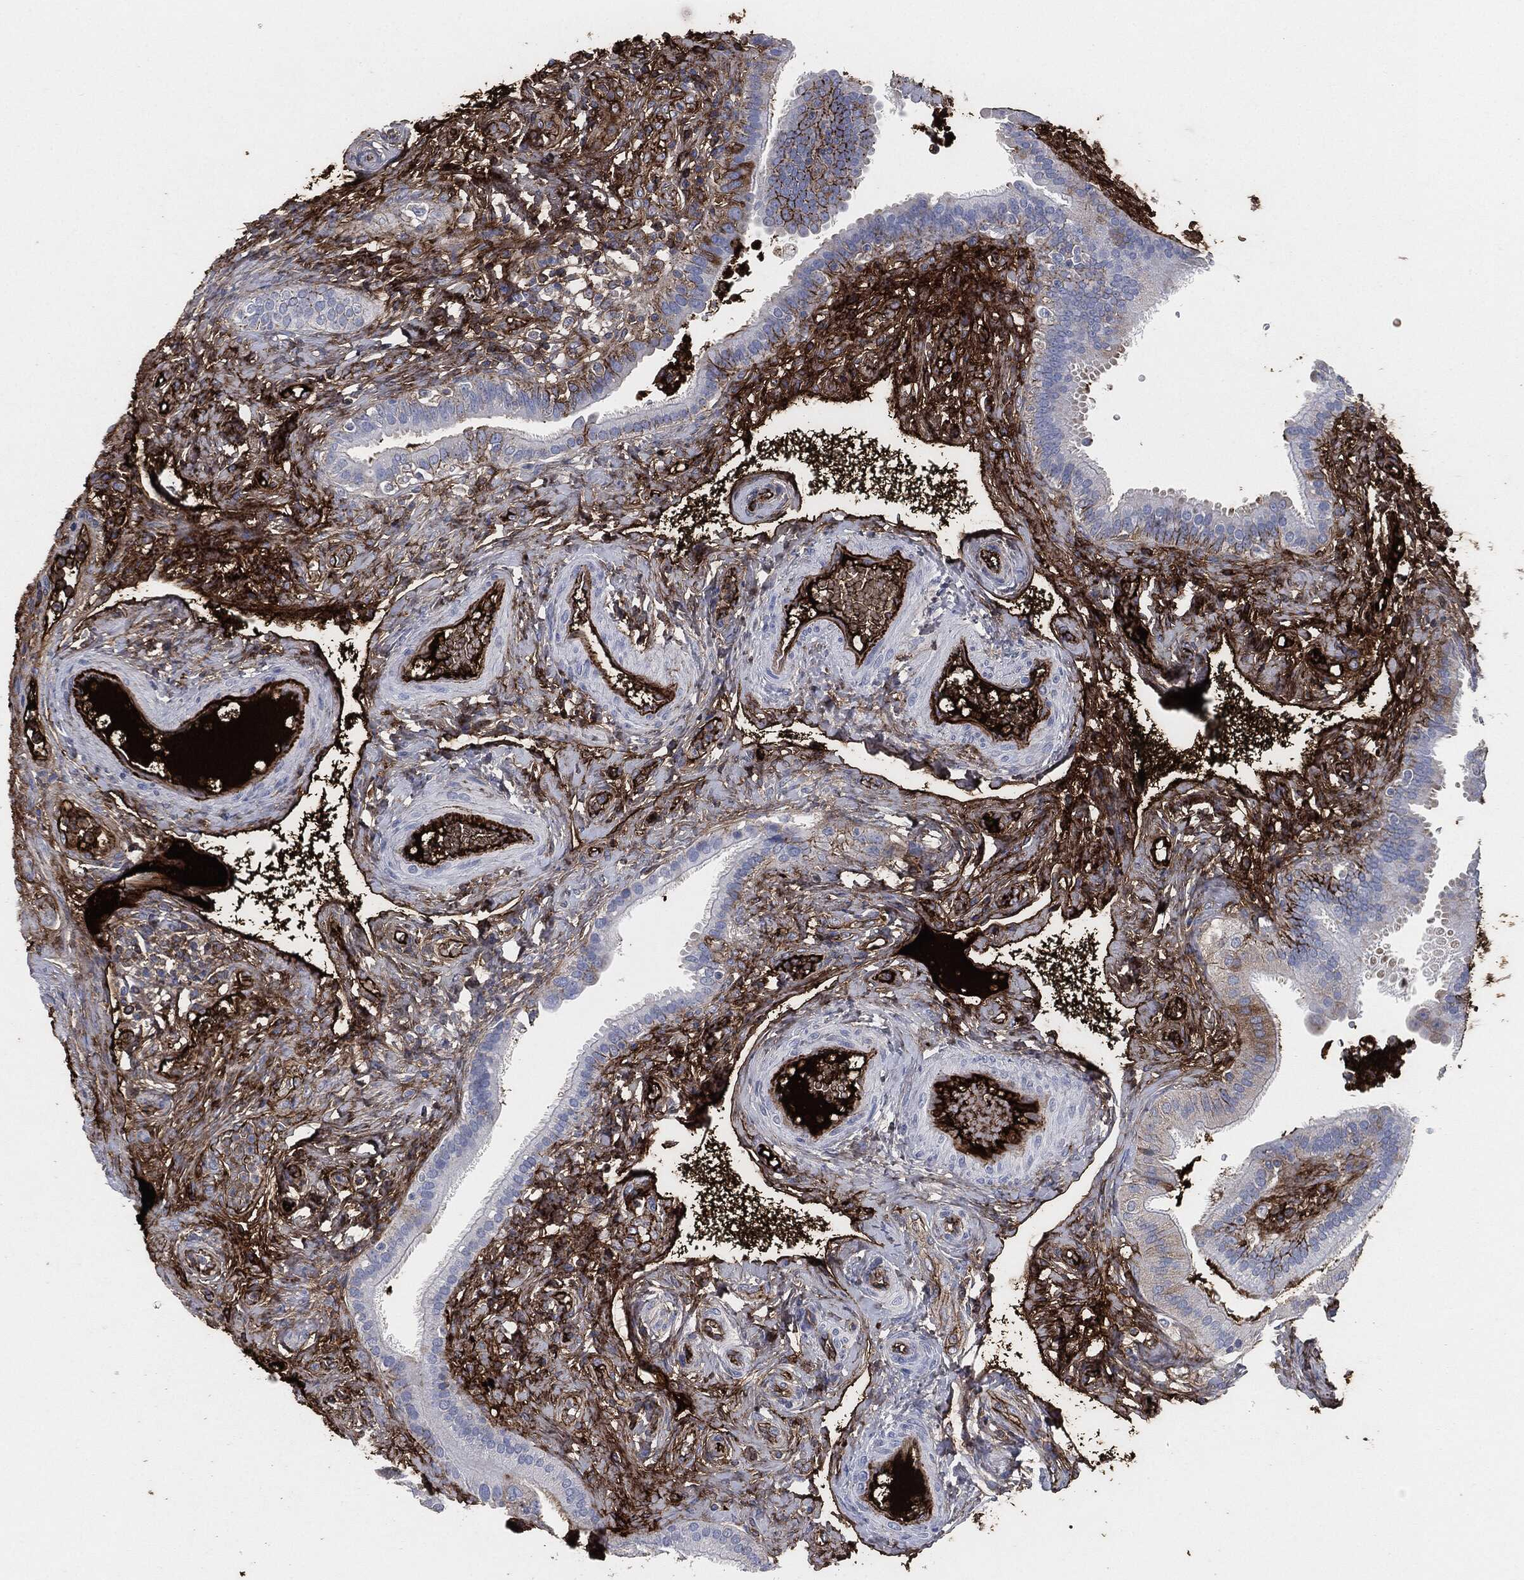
{"staining": {"intensity": "weak", "quantity": "<25%", "location": "cytoplasmic/membranous"}, "tissue": "fallopian tube", "cell_type": "Glandular cells", "image_type": "normal", "snomed": [{"axis": "morphology", "description": "Normal tissue, NOS"}, {"axis": "topography", "description": "Fallopian tube"}], "caption": "Image shows no significant protein staining in glandular cells of normal fallopian tube.", "gene": "APOB", "patient": {"sex": "female", "age": 41}}